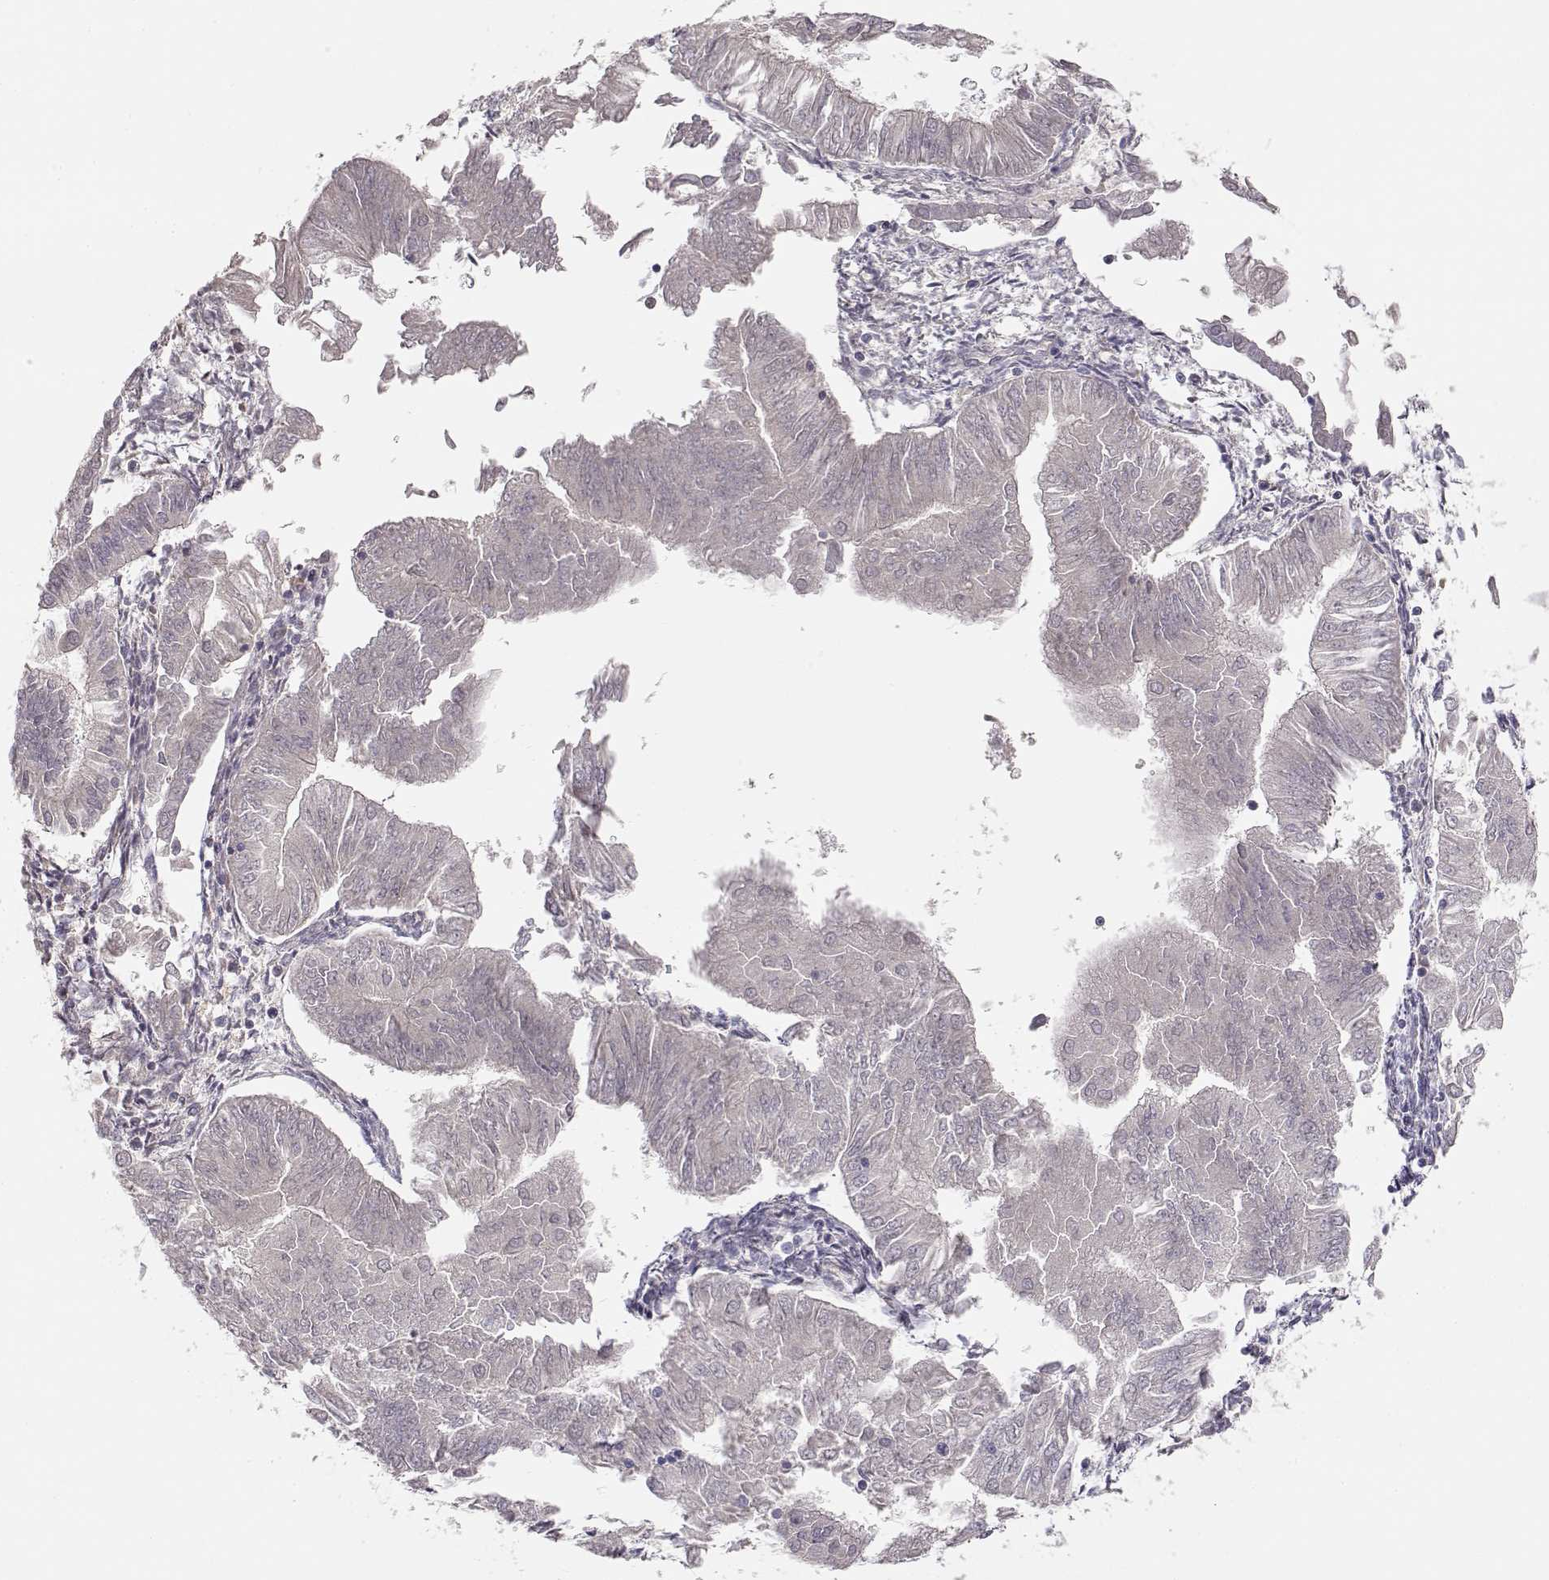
{"staining": {"intensity": "negative", "quantity": "none", "location": "none"}, "tissue": "endometrial cancer", "cell_type": "Tumor cells", "image_type": "cancer", "snomed": [{"axis": "morphology", "description": "Adenocarcinoma, NOS"}, {"axis": "topography", "description": "Endometrium"}], "caption": "The IHC micrograph has no significant staining in tumor cells of adenocarcinoma (endometrial) tissue.", "gene": "SLCO6A1", "patient": {"sex": "female", "age": 53}}